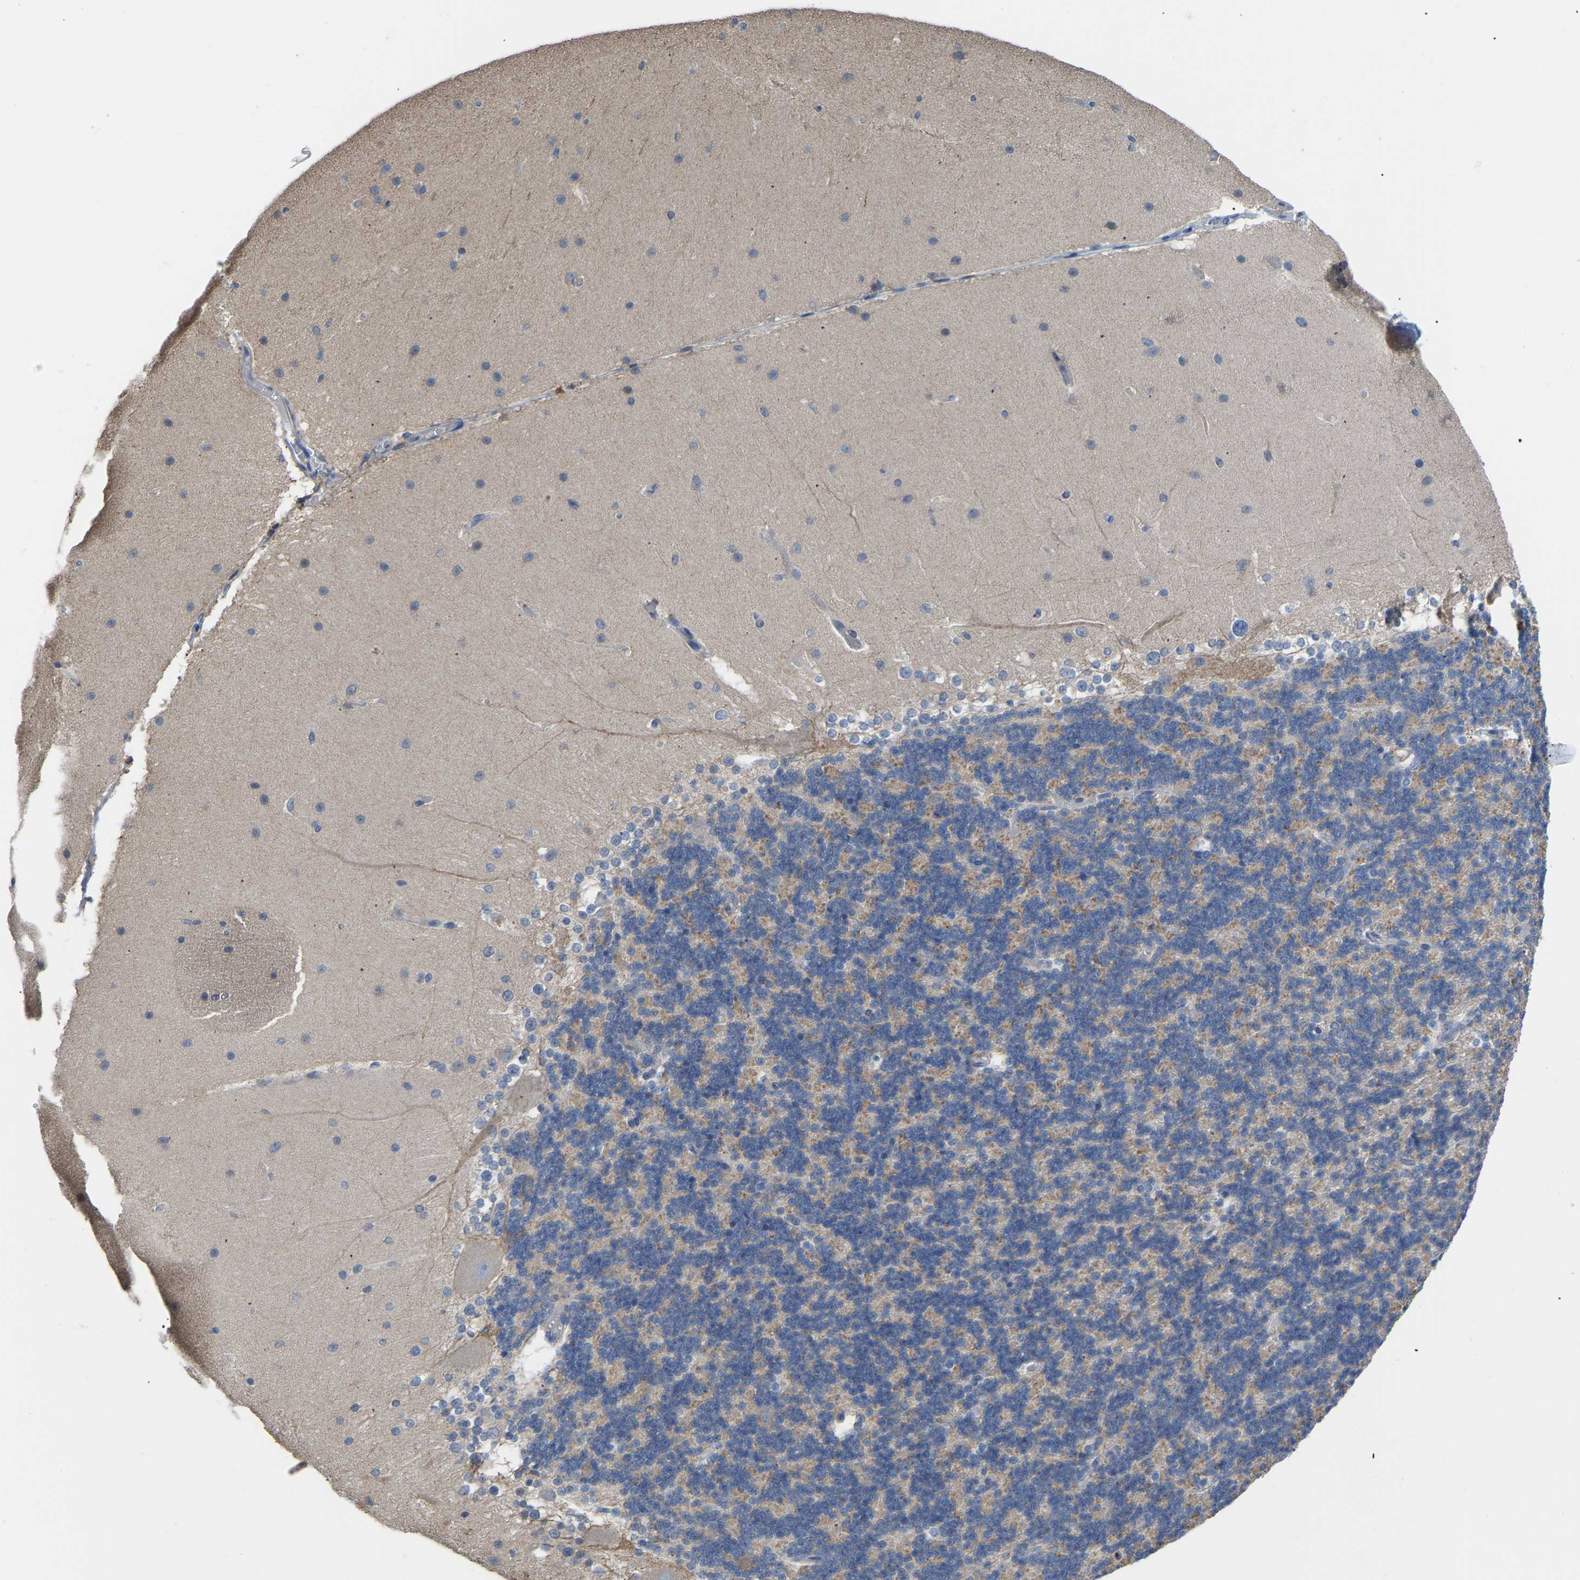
{"staining": {"intensity": "weak", "quantity": "25%-75%", "location": "cytoplasmic/membranous"}, "tissue": "cerebellum", "cell_type": "Cells in granular layer", "image_type": "normal", "snomed": [{"axis": "morphology", "description": "Normal tissue, NOS"}, {"axis": "topography", "description": "Cerebellum"}], "caption": "Protein expression analysis of benign cerebellum reveals weak cytoplasmic/membranous staining in approximately 25%-75% of cells in granular layer.", "gene": "ZNF449", "patient": {"sex": "female", "age": 19}}